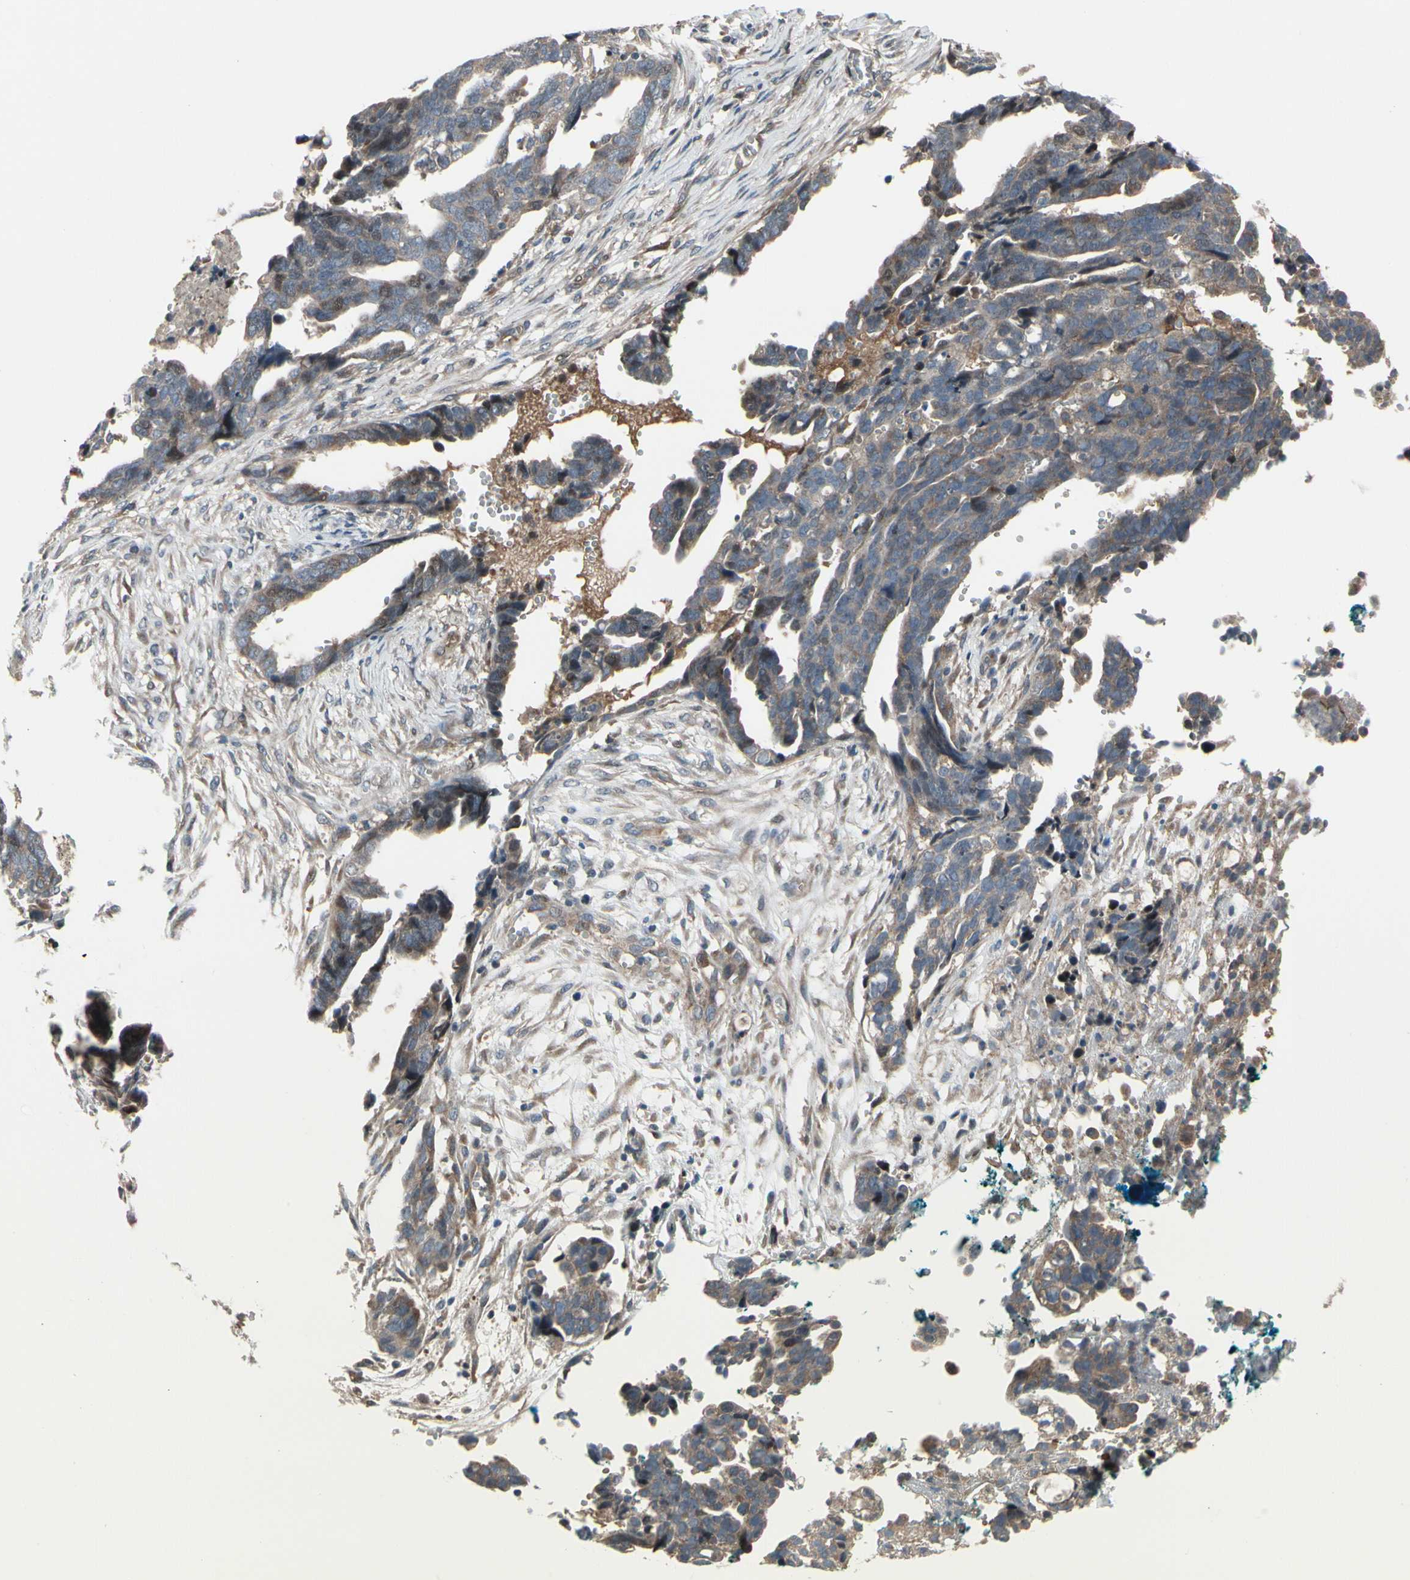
{"staining": {"intensity": "weak", "quantity": "25%-75%", "location": "cytoplasmic/membranous,nuclear"}, "tissue": "ovarian cancer", "cell_type": "Tumor cells", "image_type": "cancer", "snomed": [{"axis": "morphology", "description": "Normal tissue, NOS"}, {"axis": "morphology", "description": "Cystadenocarcinoma, serous, NOS"}, {"axis": "topography", "description": "Fallopian tube"}, {"axis": "topography", "description": "Ovary"}], "caption": "About 25%-75% of tumor cells in serous cystadenocarcinoma (ovarian) reveal weak cytoplasmic/membranous and nuclear protein expression as visualized by brown immunohistochemical staining.", "gene": "SNX29", "patient": {"sex": "female", "age": 56}}